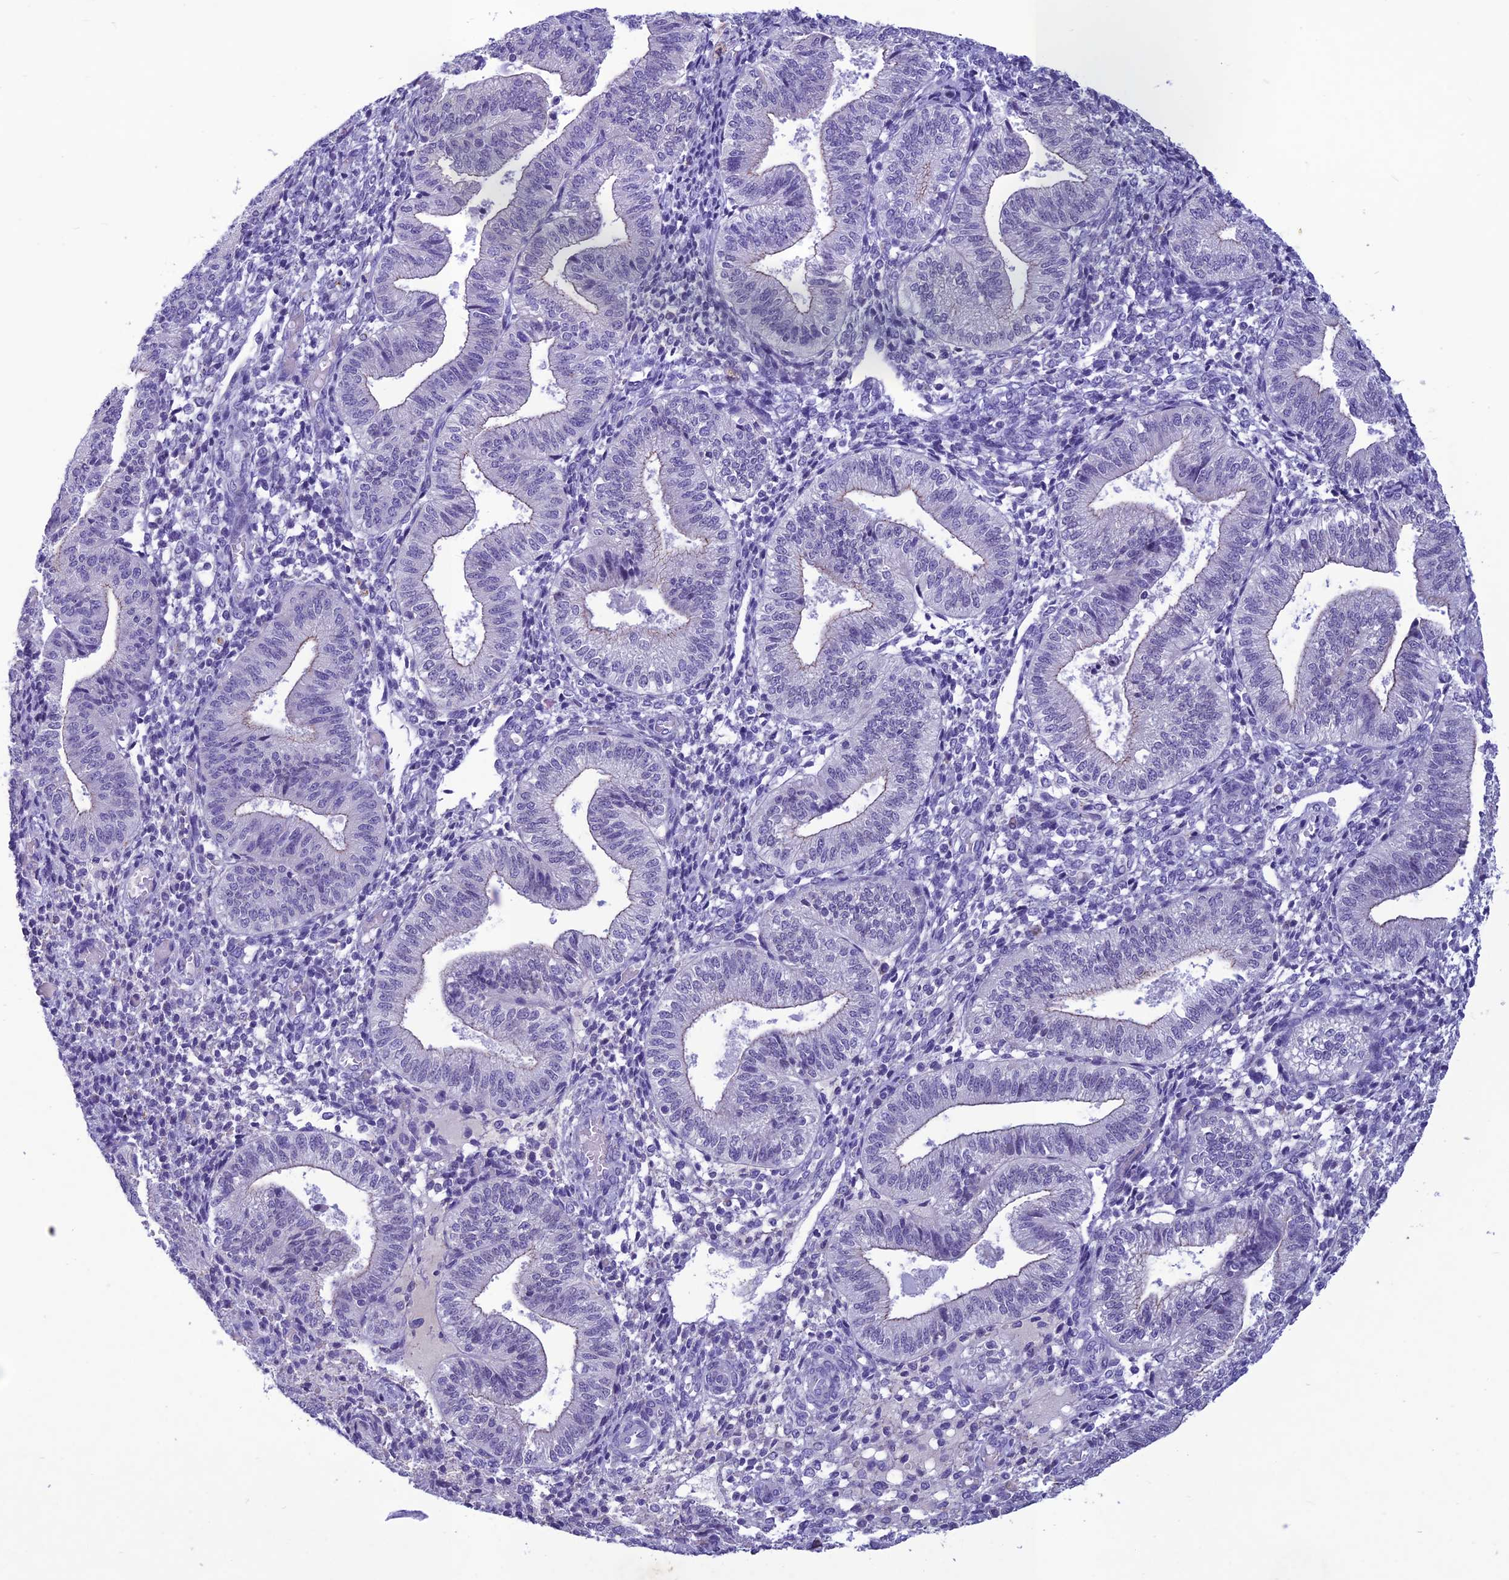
{"staining": {"intensity": "negative", "quantity": "none", "location": "none"}, "tissue": "endometrium", "cell_type": "Cells in endometrial stroma", "image_type": "normal", "snomed": [{"axis": "morphology", "description": "Normal tissue, NOS"}, {"axis": "topography", "description": "Endometrium"}], "caption": "Protein analysis of benign endometrium shows no significant staining in cells in endometrial stroma. (DAB (3,3'-diaminobenzidine) immunohistochemistry, high magnification).", "gene": "IFT172", "patient": {"sex": "female", "age": 34}}